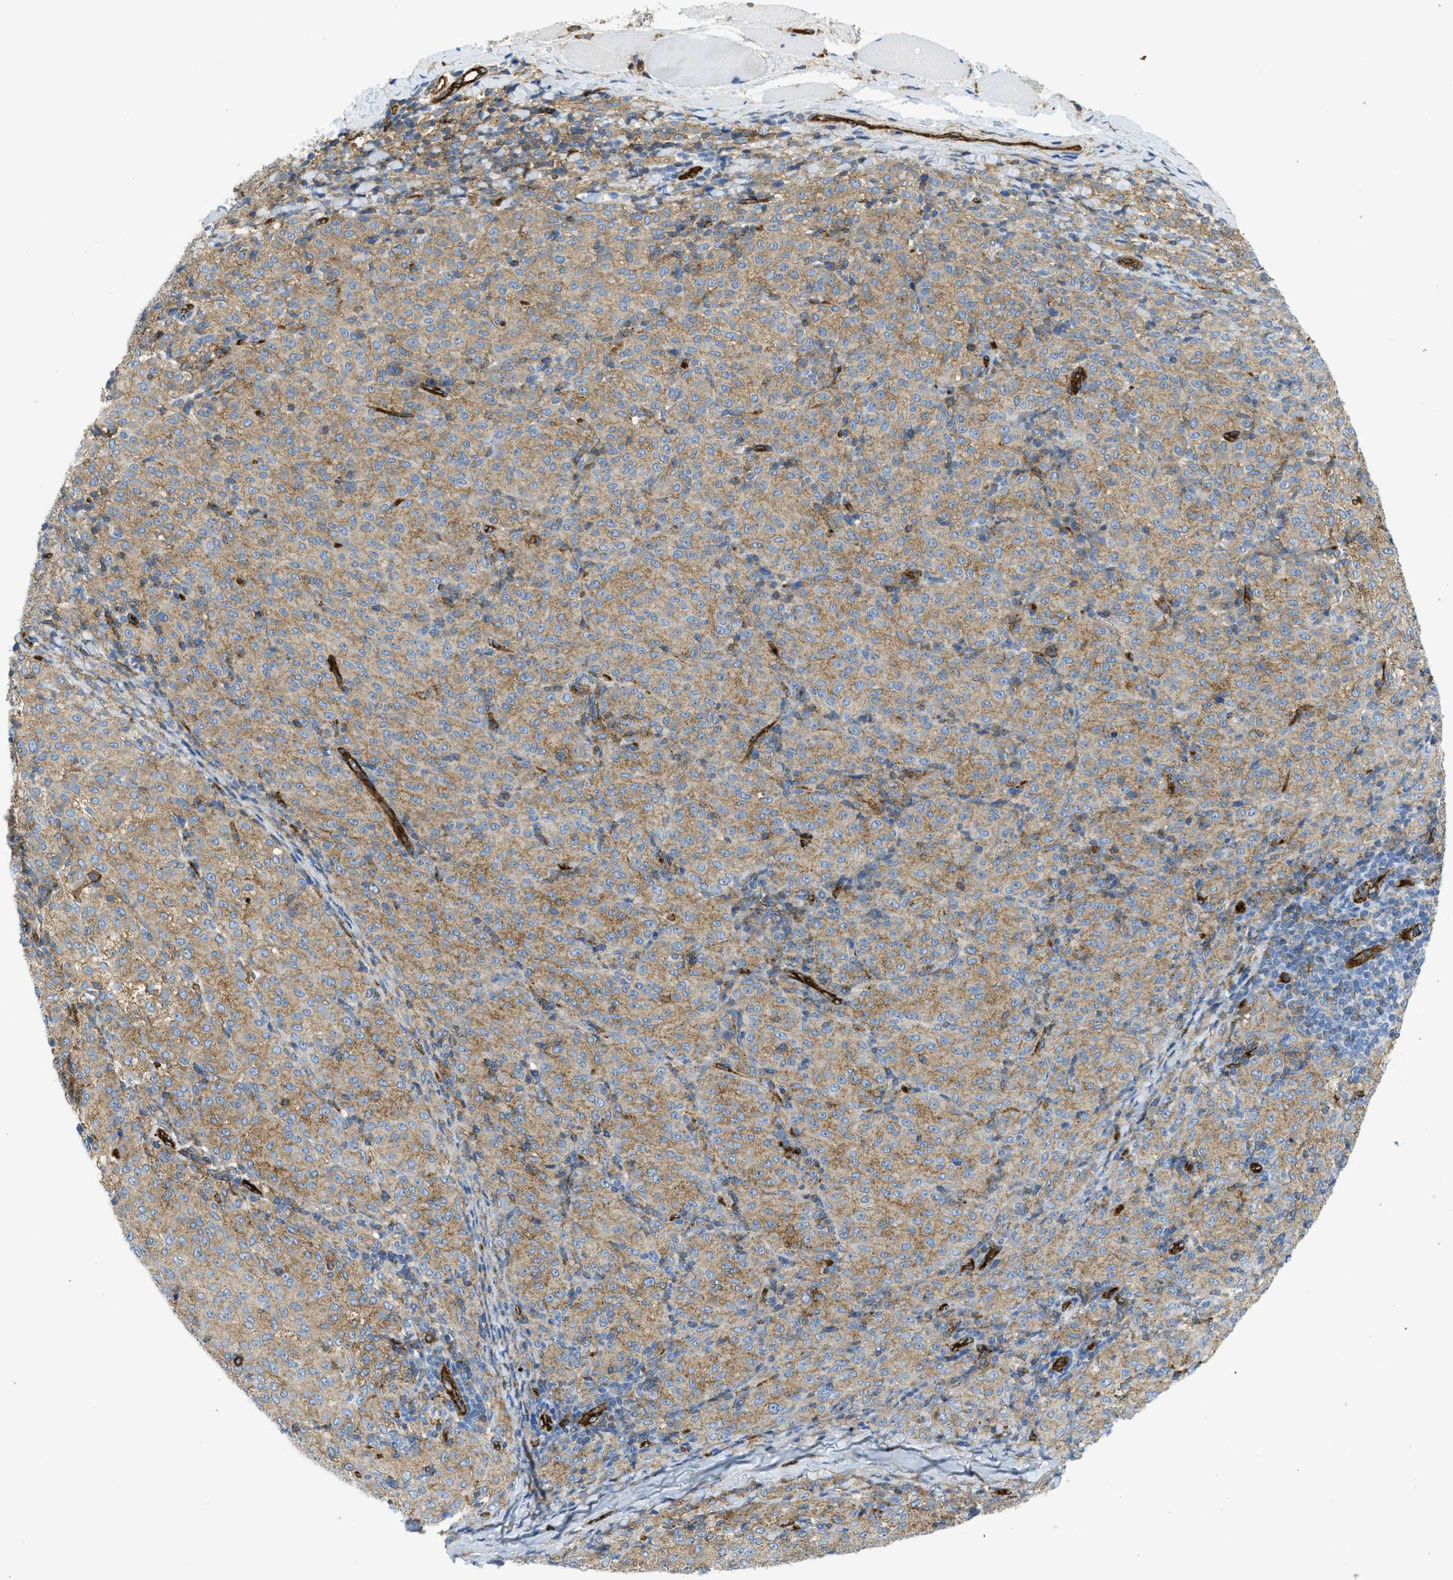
{"staining": {"intensity": "moderate", "quantity": ">75%", "location": "cytoplasmic/membranous"}, "tissue": "melanoma", "cell_type": "Tumor cells", "image_type": "cancer", "snomed": [{"axis": "morphology", "description": "Malignant melanoma, NOS"}, {"axis": "topography", "description": "Skin"}], "caption": "Brown immunohistochemical staining in human melanoma reveals moderate cytoplasmic/membranous positivity in approximately >75% of tumor cells. The staining is performed using DAB brown chromogen to label protein expression. The nuclei are counter-stained blue using hematoxylin.", "gene": "HIP1", "patient": {"sex": "female", "age": 72}}